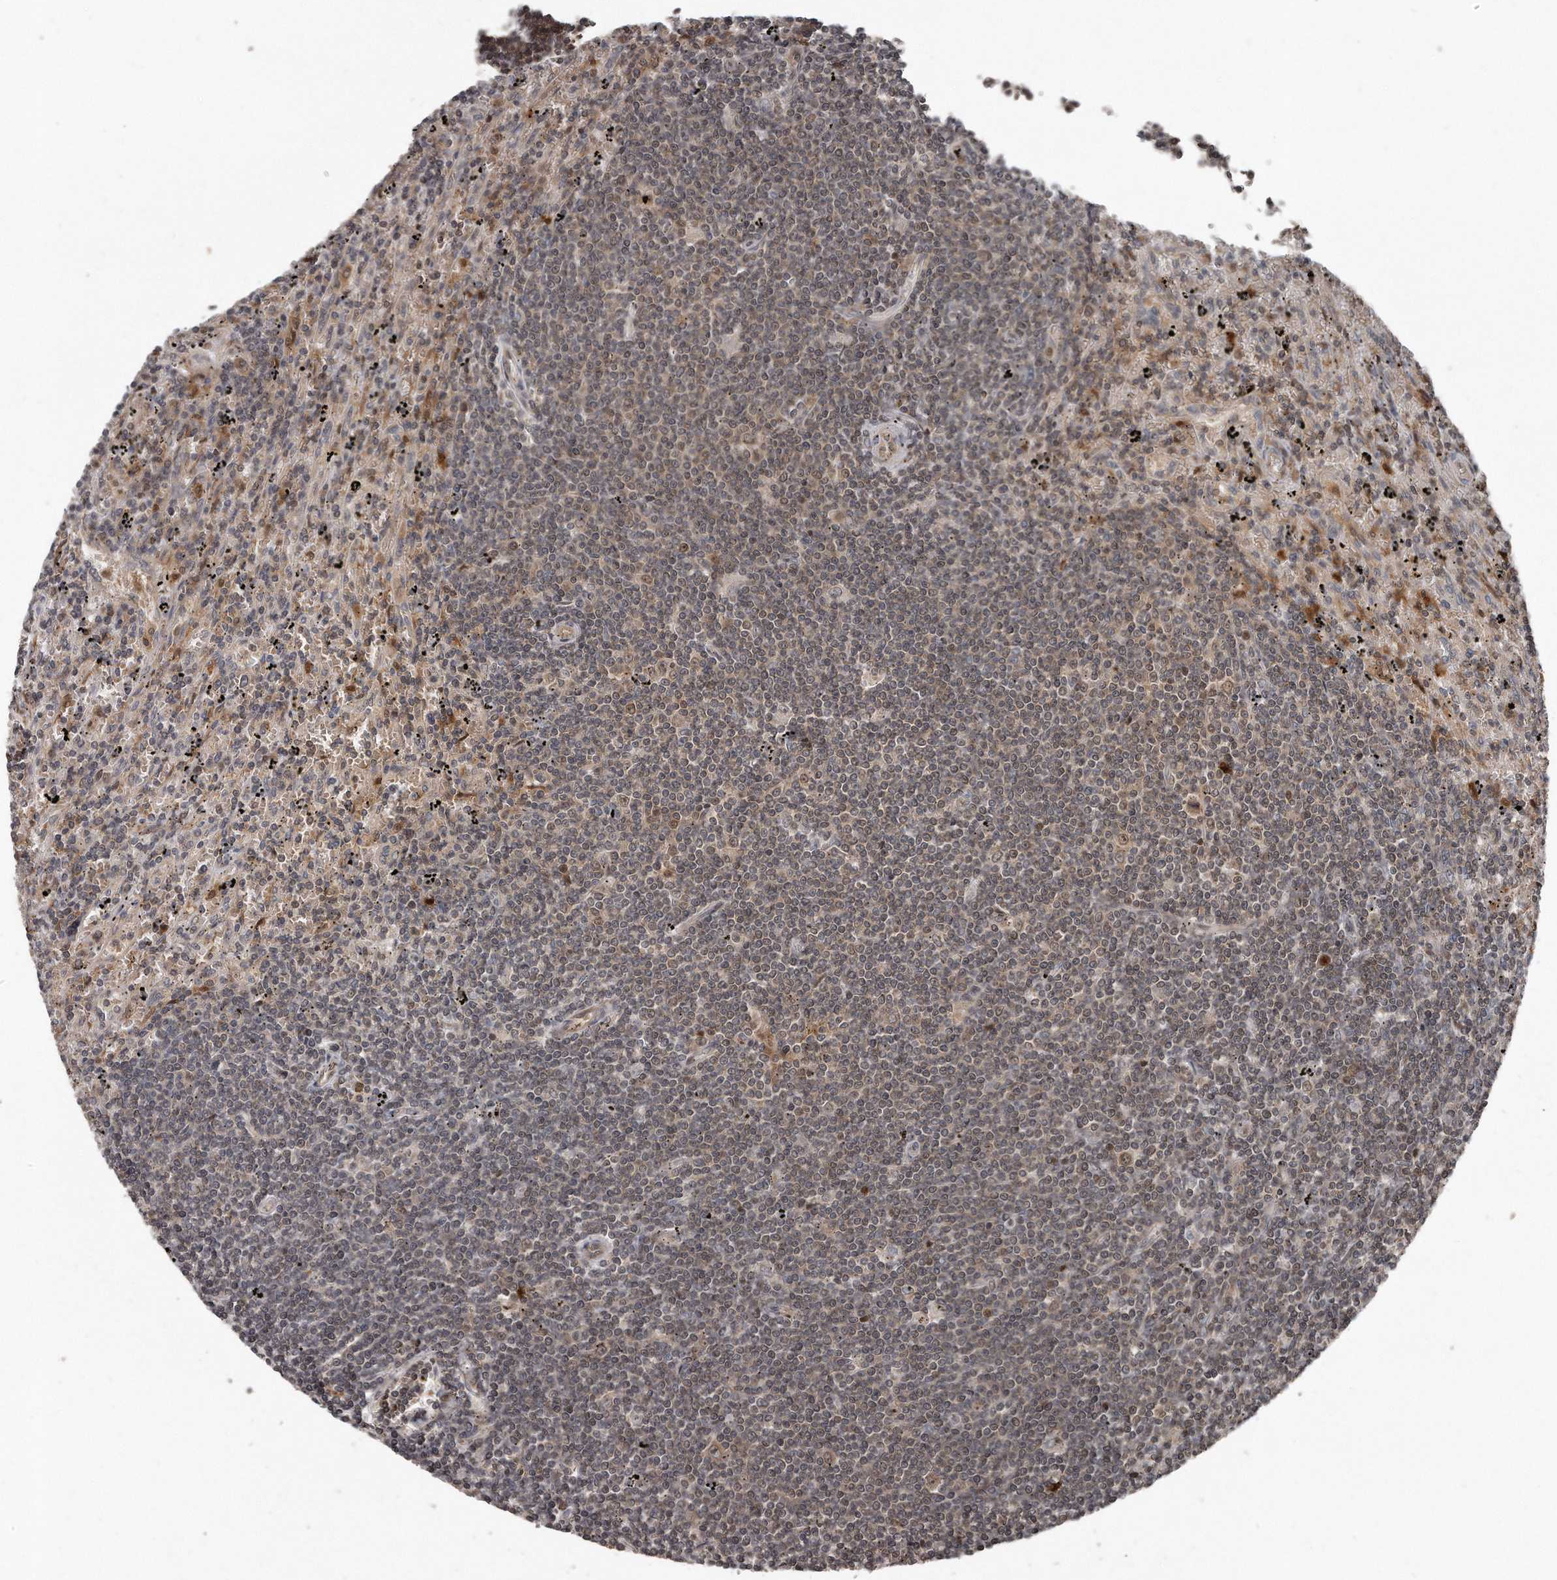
{"staining": {"intensity": "negative", "quantity": "none", "location": "none"}, "tissue": "lymphoma", "cell_type": "Tumor cells", "image_type": "cancer", "snomed": [{"axis": "morphology", "description": "Malignant lymphoma, non-Hodgkin's type, Low grade"}, {"axis": "topography", "description": "Spleen"}], "caption": "A photomicrograph of low-grade malignant lymphoma, non-Hodgkin's type stained for a protein reveals no brown staining in tumor cells.", "gene": "GCH1", "patient": {"sex": "male", "age": 76}}